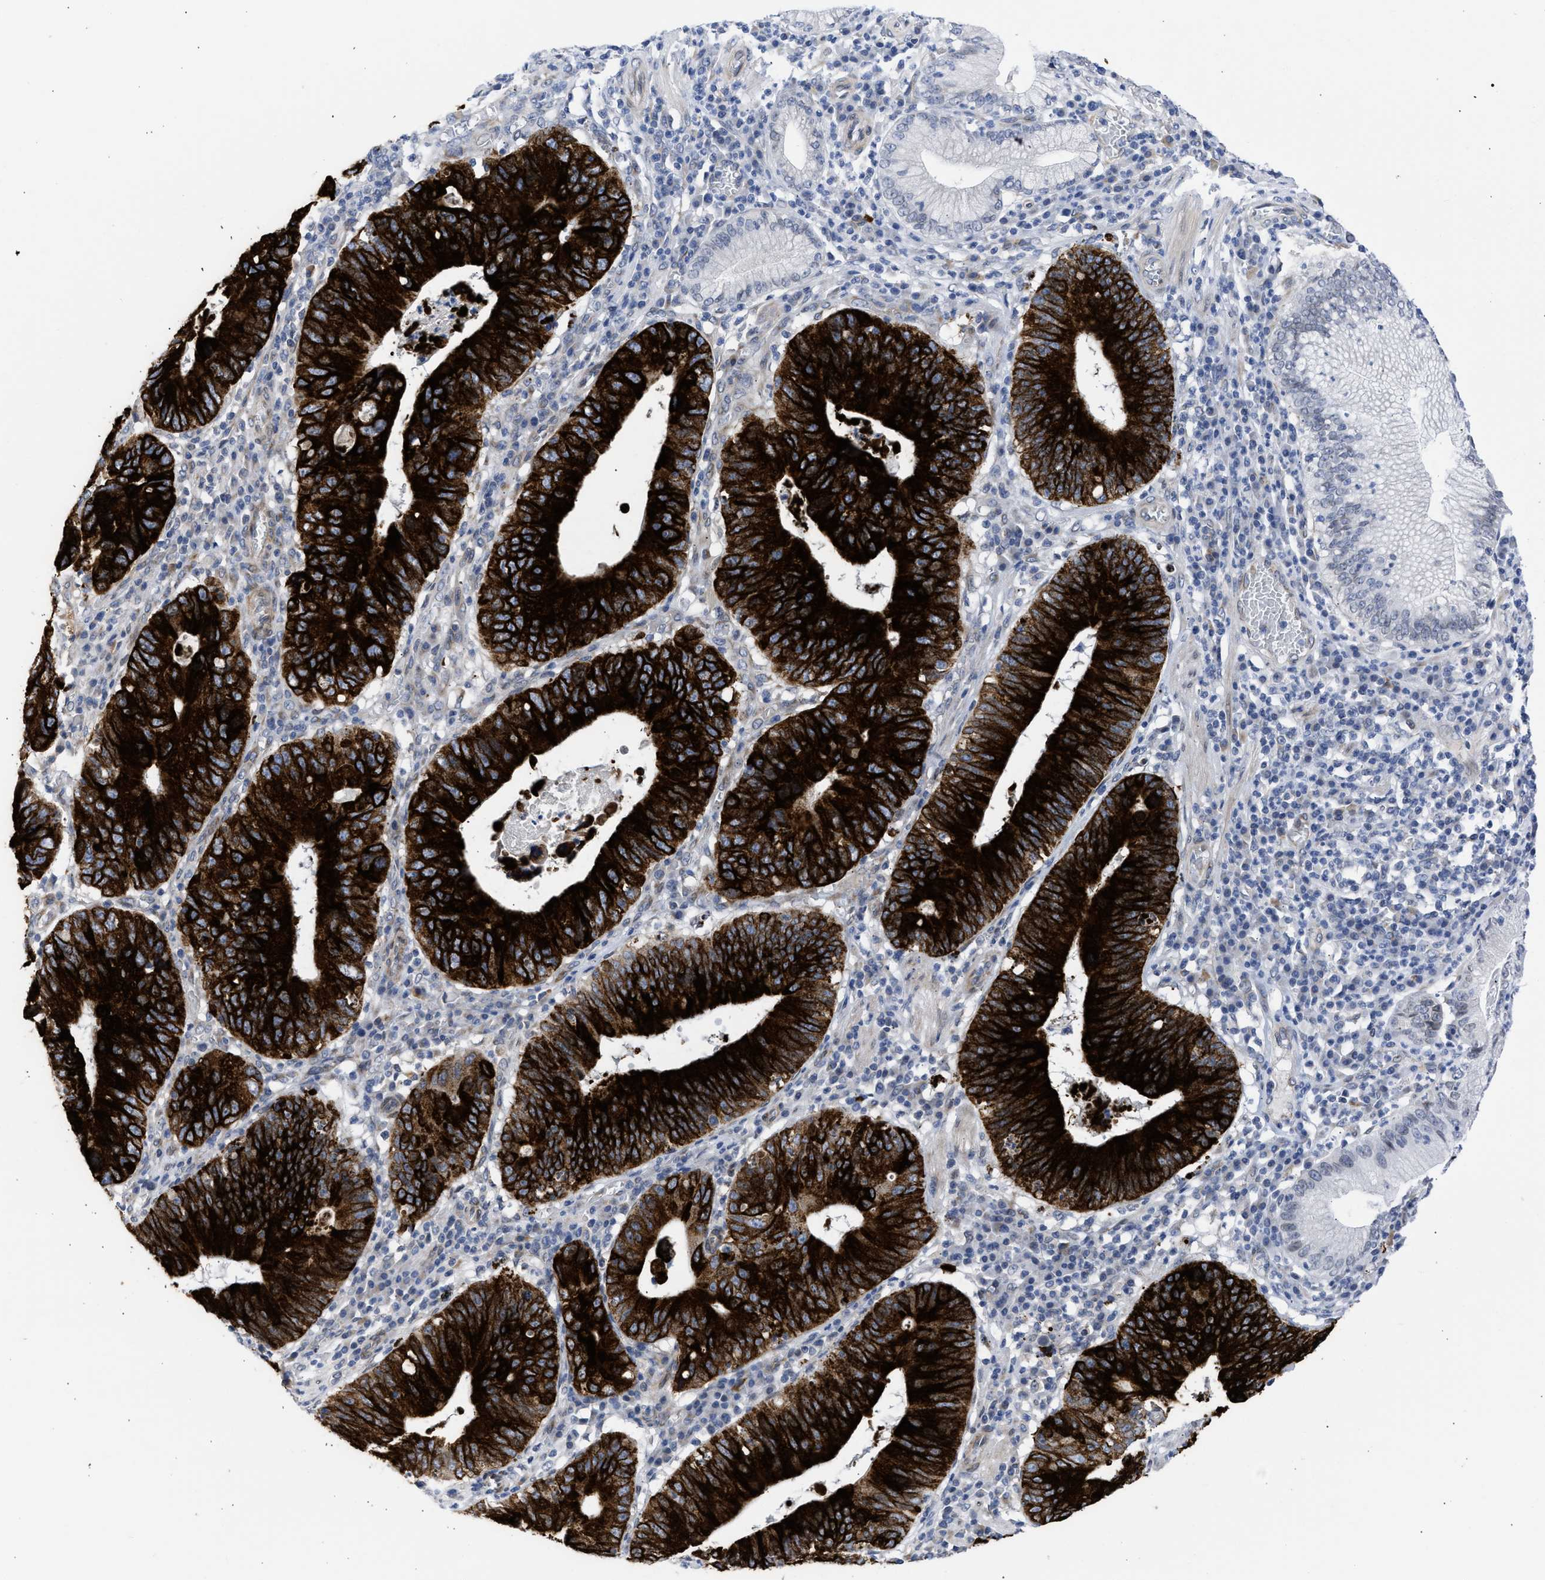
{"staining": {"intensity": "strong", "quantity": ">75%", "location": "cytoplasmic/membranous"}, "tissue": "stomach cancer", "cell_type": "Tumor cells", "image_type": "cancer", "snomed": [{"axis": "morphology", "description": "Adenocarcinoma, NOS"}, {"axis": "topography", "description": "Stomach"}], "caption": "A brown stain shows strong cytoplasmic/membranous staining of a protein in human stomach cancer tumor cells. The protein is stained brown, and the nuclei are stained in blue (DAB IHC with brightfield microscopy, high magnification).", "gene": "NUP35", "patient": {"sex": "male", "age": 59}}